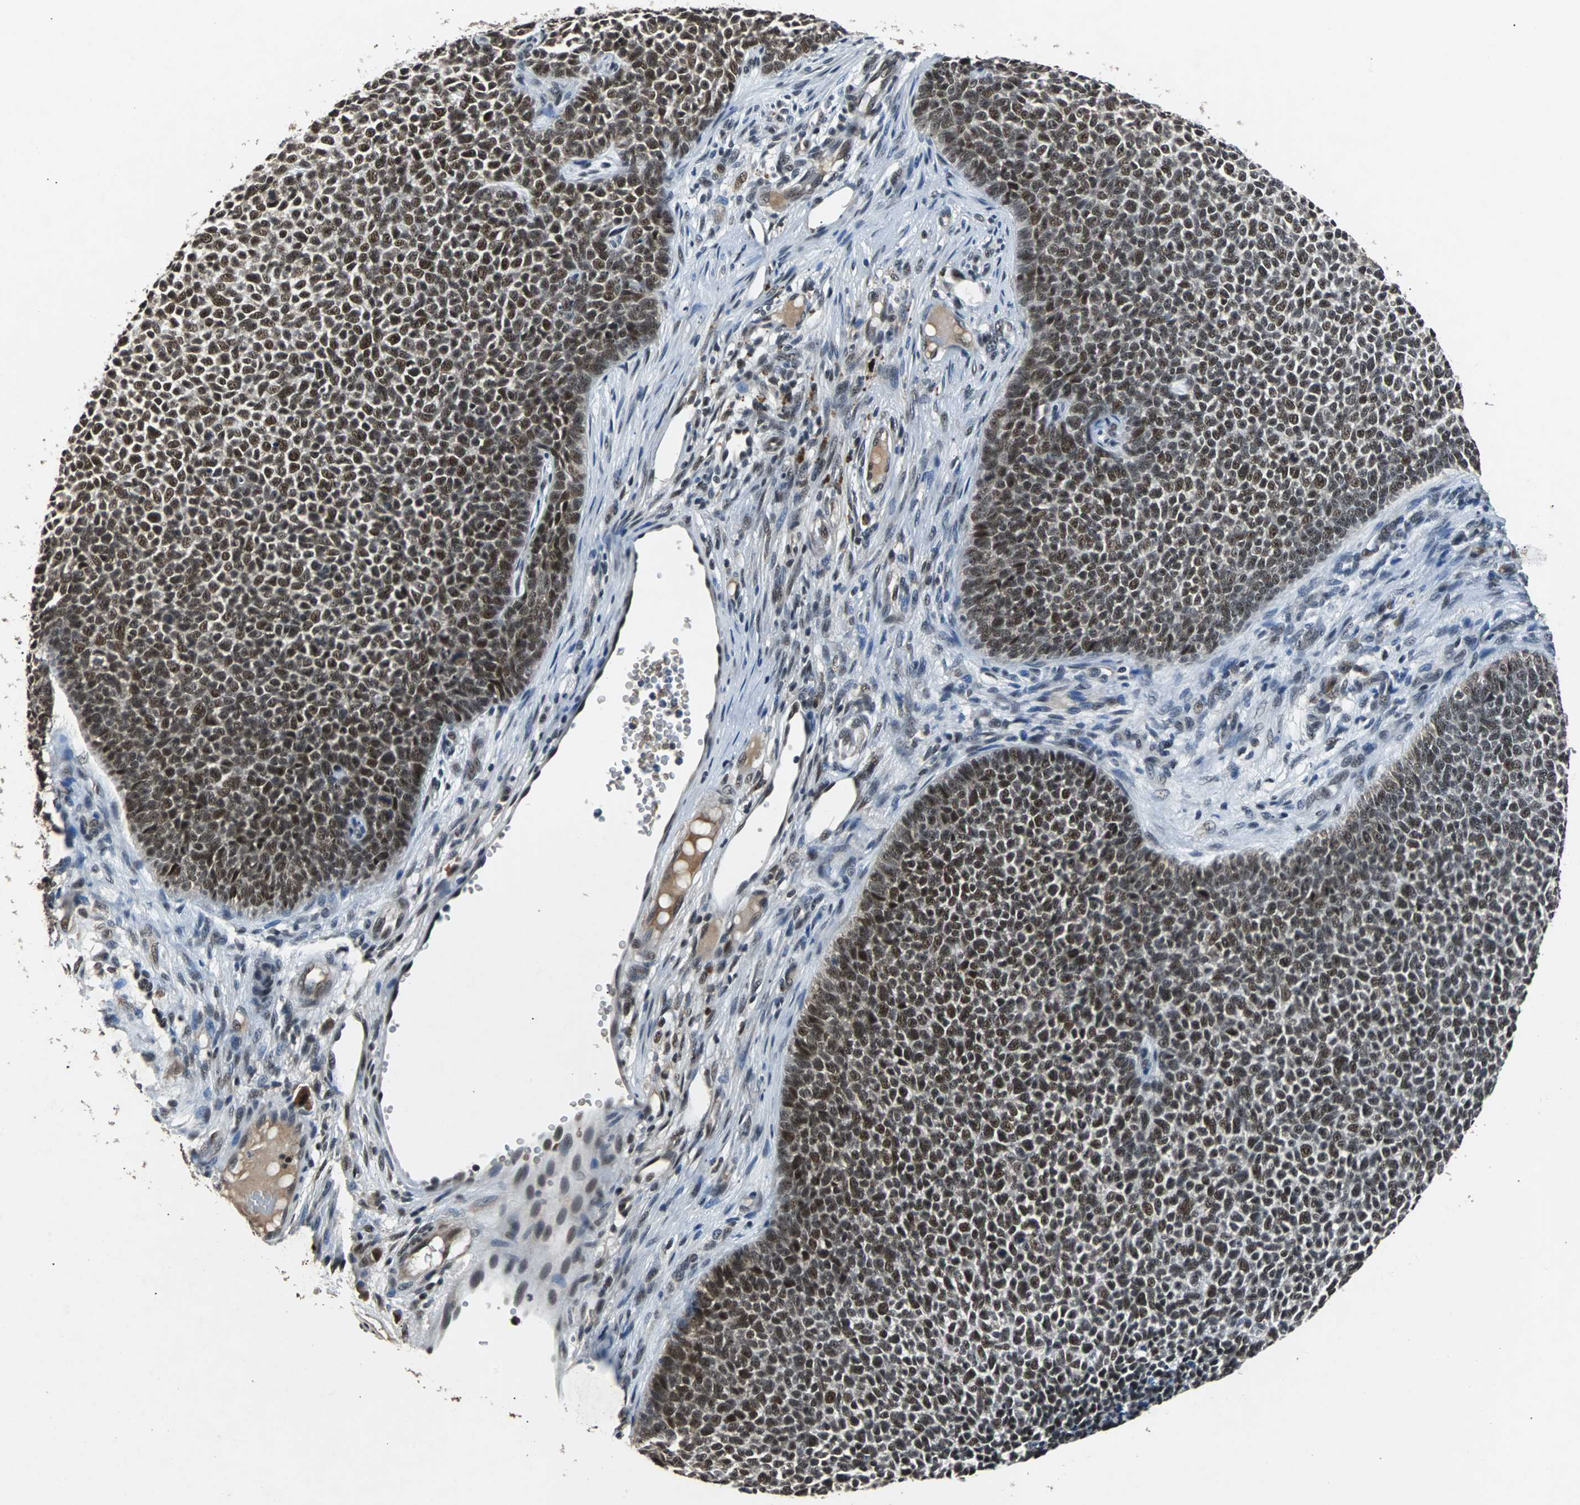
{"staining": {"intensity": "moderate", "quantity": ">75%", "location": "nuclear"}, "tissue": "skin cancer", "cell_type": "Tumor cells", "image_type": "cancer", "snomed": [{"axis": "morphology", "description": "Basal cell carcinoma"}, {"axis": "topography", "description": "Skin"}], "caption": "This micrograph shows IHC staining of skin basal cell carcinoma, with medium moderate nuclear positivity in approximately >75% of tumor cells.", "gene": "USP28", "patient": {"sex": "female", "age": 84}}